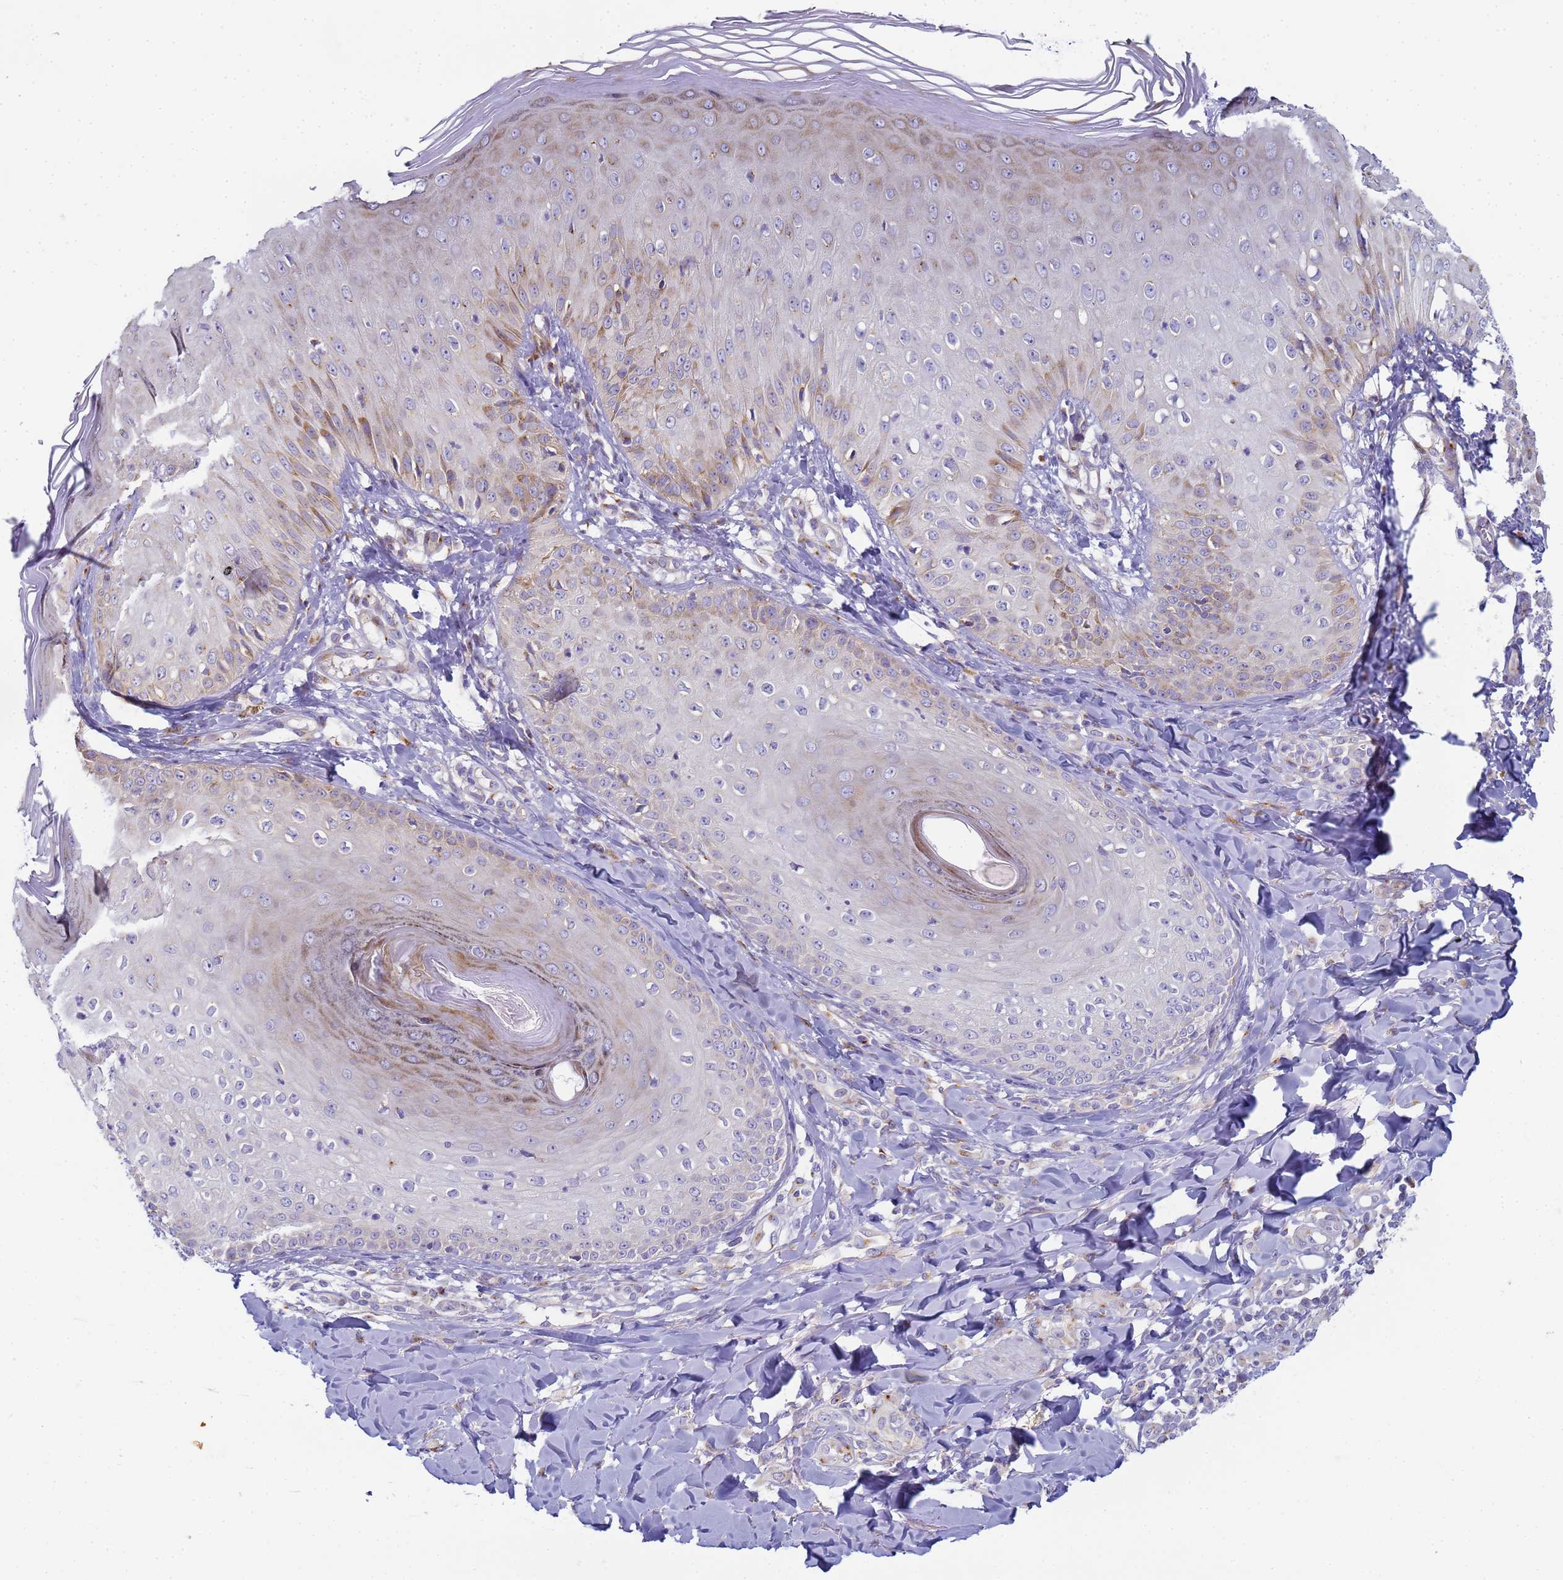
{"staining": {"intensity": "moderate", "quantity": "25%-75%", "location": "cytoplasmic/membranous"}, "tissue": "skin", "cell_type": "Epidermal cells", "image_type": "normal", "snomed": [{"axis": "morphology", "description": "Normal tissue, NOS"}, {"axis": "morphology", "description": "Inflammation, NOS"}, {"axis": "topography", "description": "Soft tissue"}, {"axis": "topography", "description": "Anal"}], "caption": "An immunohistochemistry micrograph of benign tissue is shown. Protein staining in brown highlights moderate cytoplasmic/membranous positivity in skin within epidermal cells. The staining was performed using DAB, with brown indicating positive protein expression. Nuclei are stained blue with hematoxylin.", "gene": "CR1", "patient": {"sex": "female", "age": 15}}